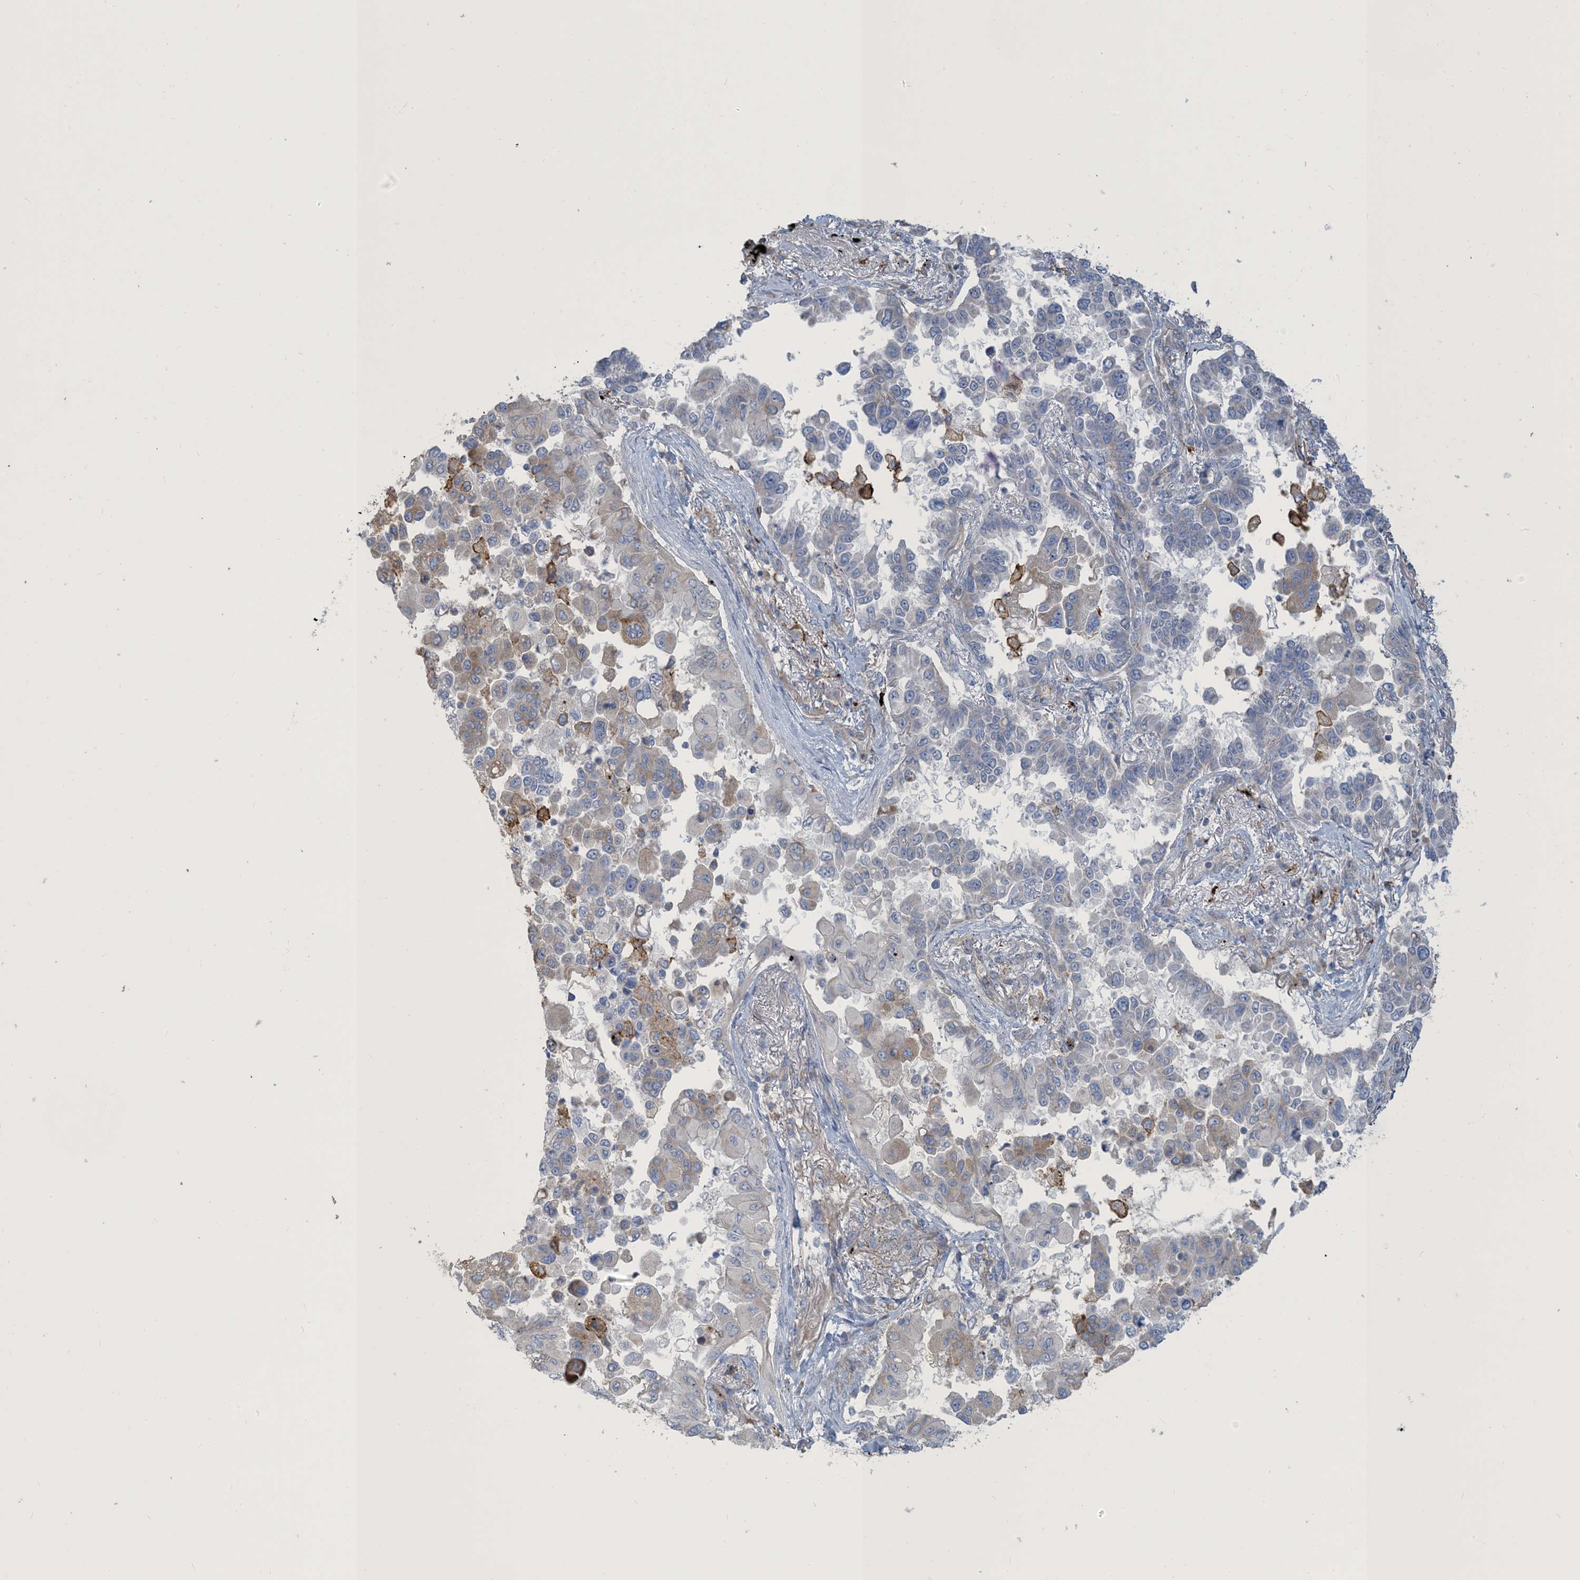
{"staining": {"intensity": "weak", "quantity": "<25%", "location": "cytoplasmic/membranous,nuclear"}, "tissue": "lung cancer", "cell_type": "Tumor cells", "image_type": "cancer", "snomed": [{"axis": "morphology", "description": "Adenocarcinoma, NOS"}, {"axis": "topography", "description": "Lung"}], "caption": "IHC of lung cancer (adenocarcinoma) reveals no expression in tumor cells.", "gene": "PEAR1", "patient": {"sex": "female", "age": 67}}